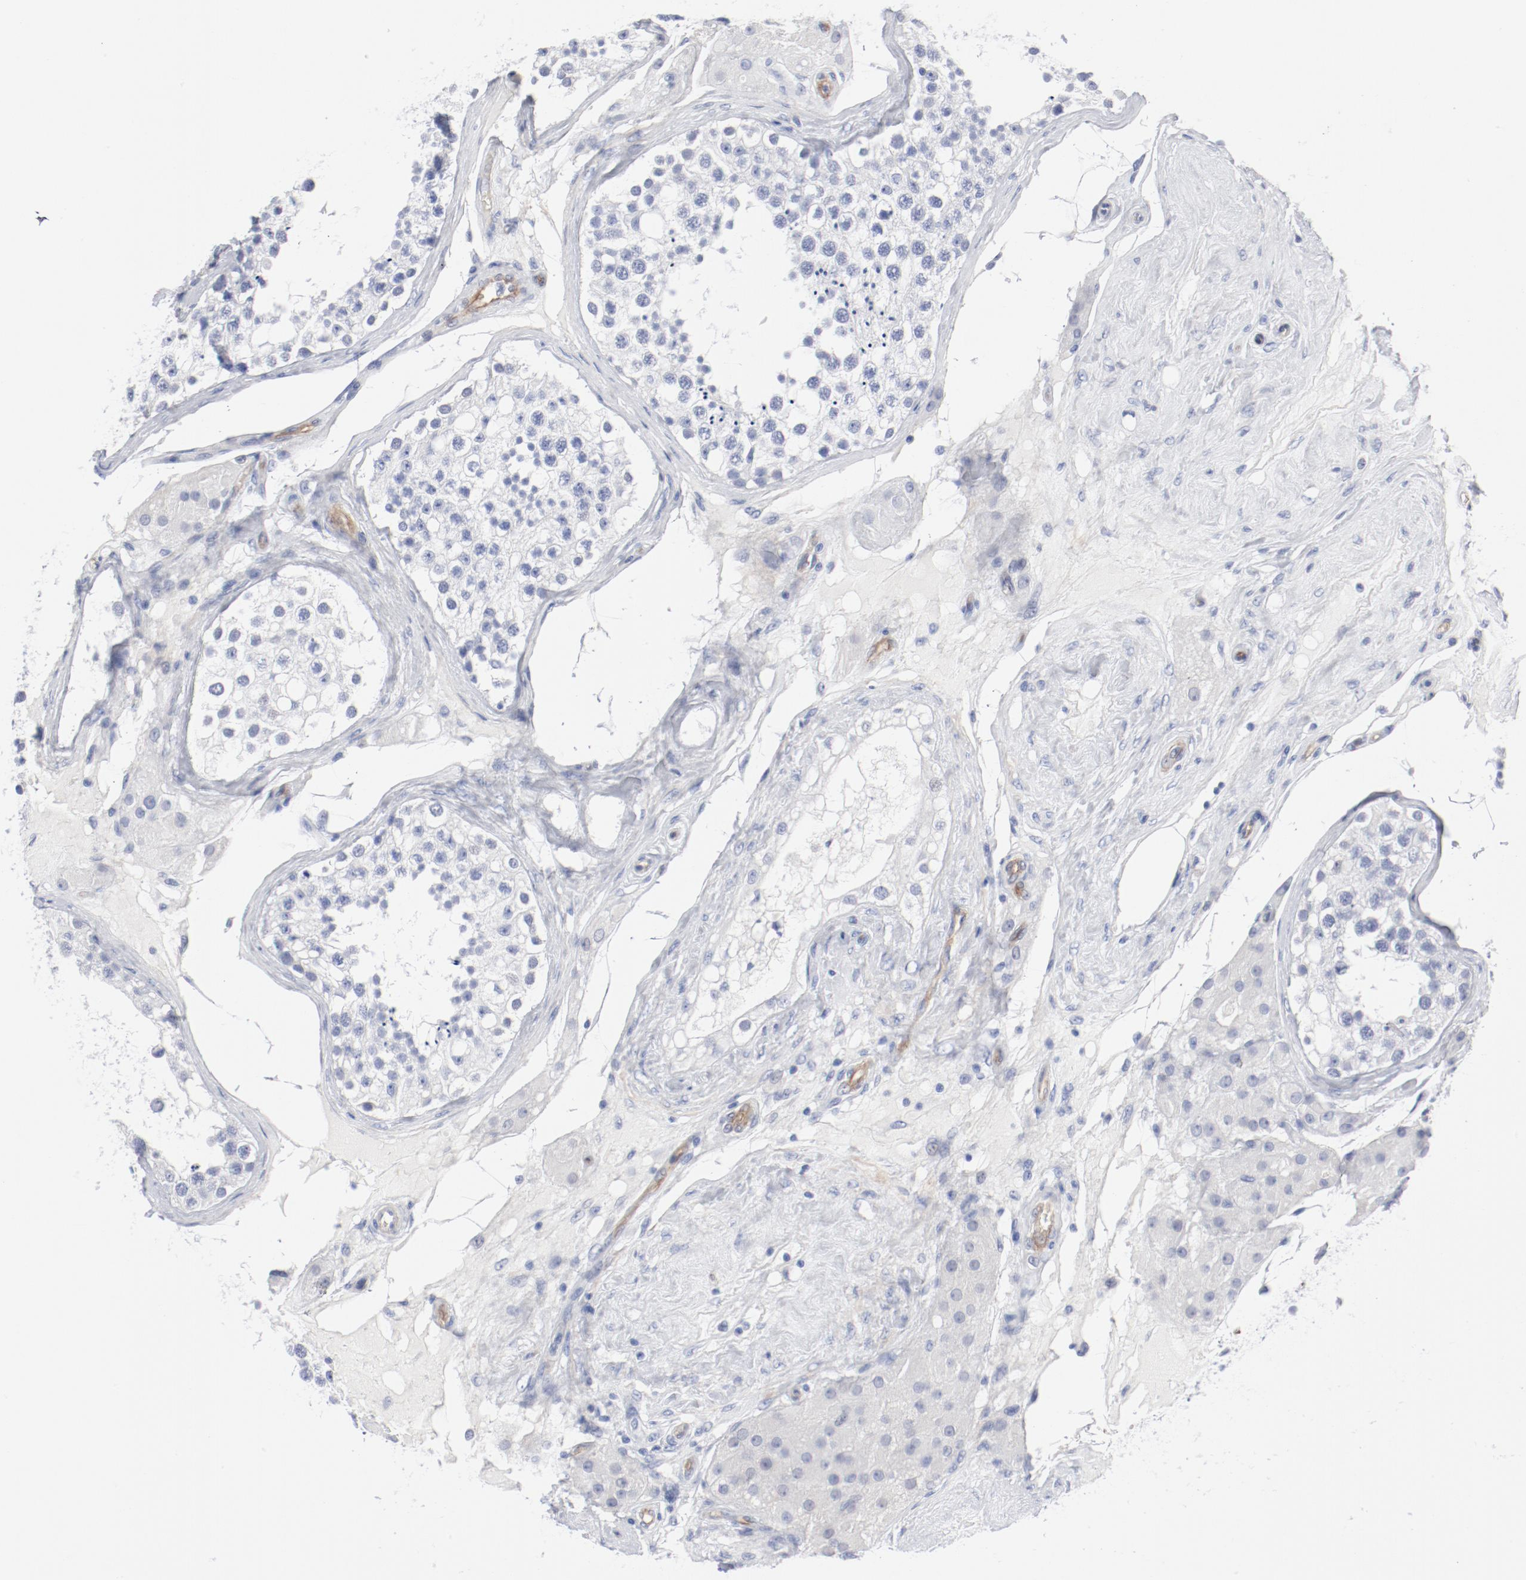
{"staining": {"intensity": "negative", "quantity": "none", "location": "none"}, "tissue": "testis", "cell_type": "Cells in seminiferous ducts", "image_type": "normal", "snomed": [{"axis": "morphology", "description": "Normal tissue, NOS"}, {"axis": "topography", "description": "Testis"}], "caption": "This is an immunohistochemistry (IHC) image of normal human testis. There is no staining in cells in seminiferous ducts.", "gene": "SHANK3", "patient": {"sex": "male", "age": 68}}